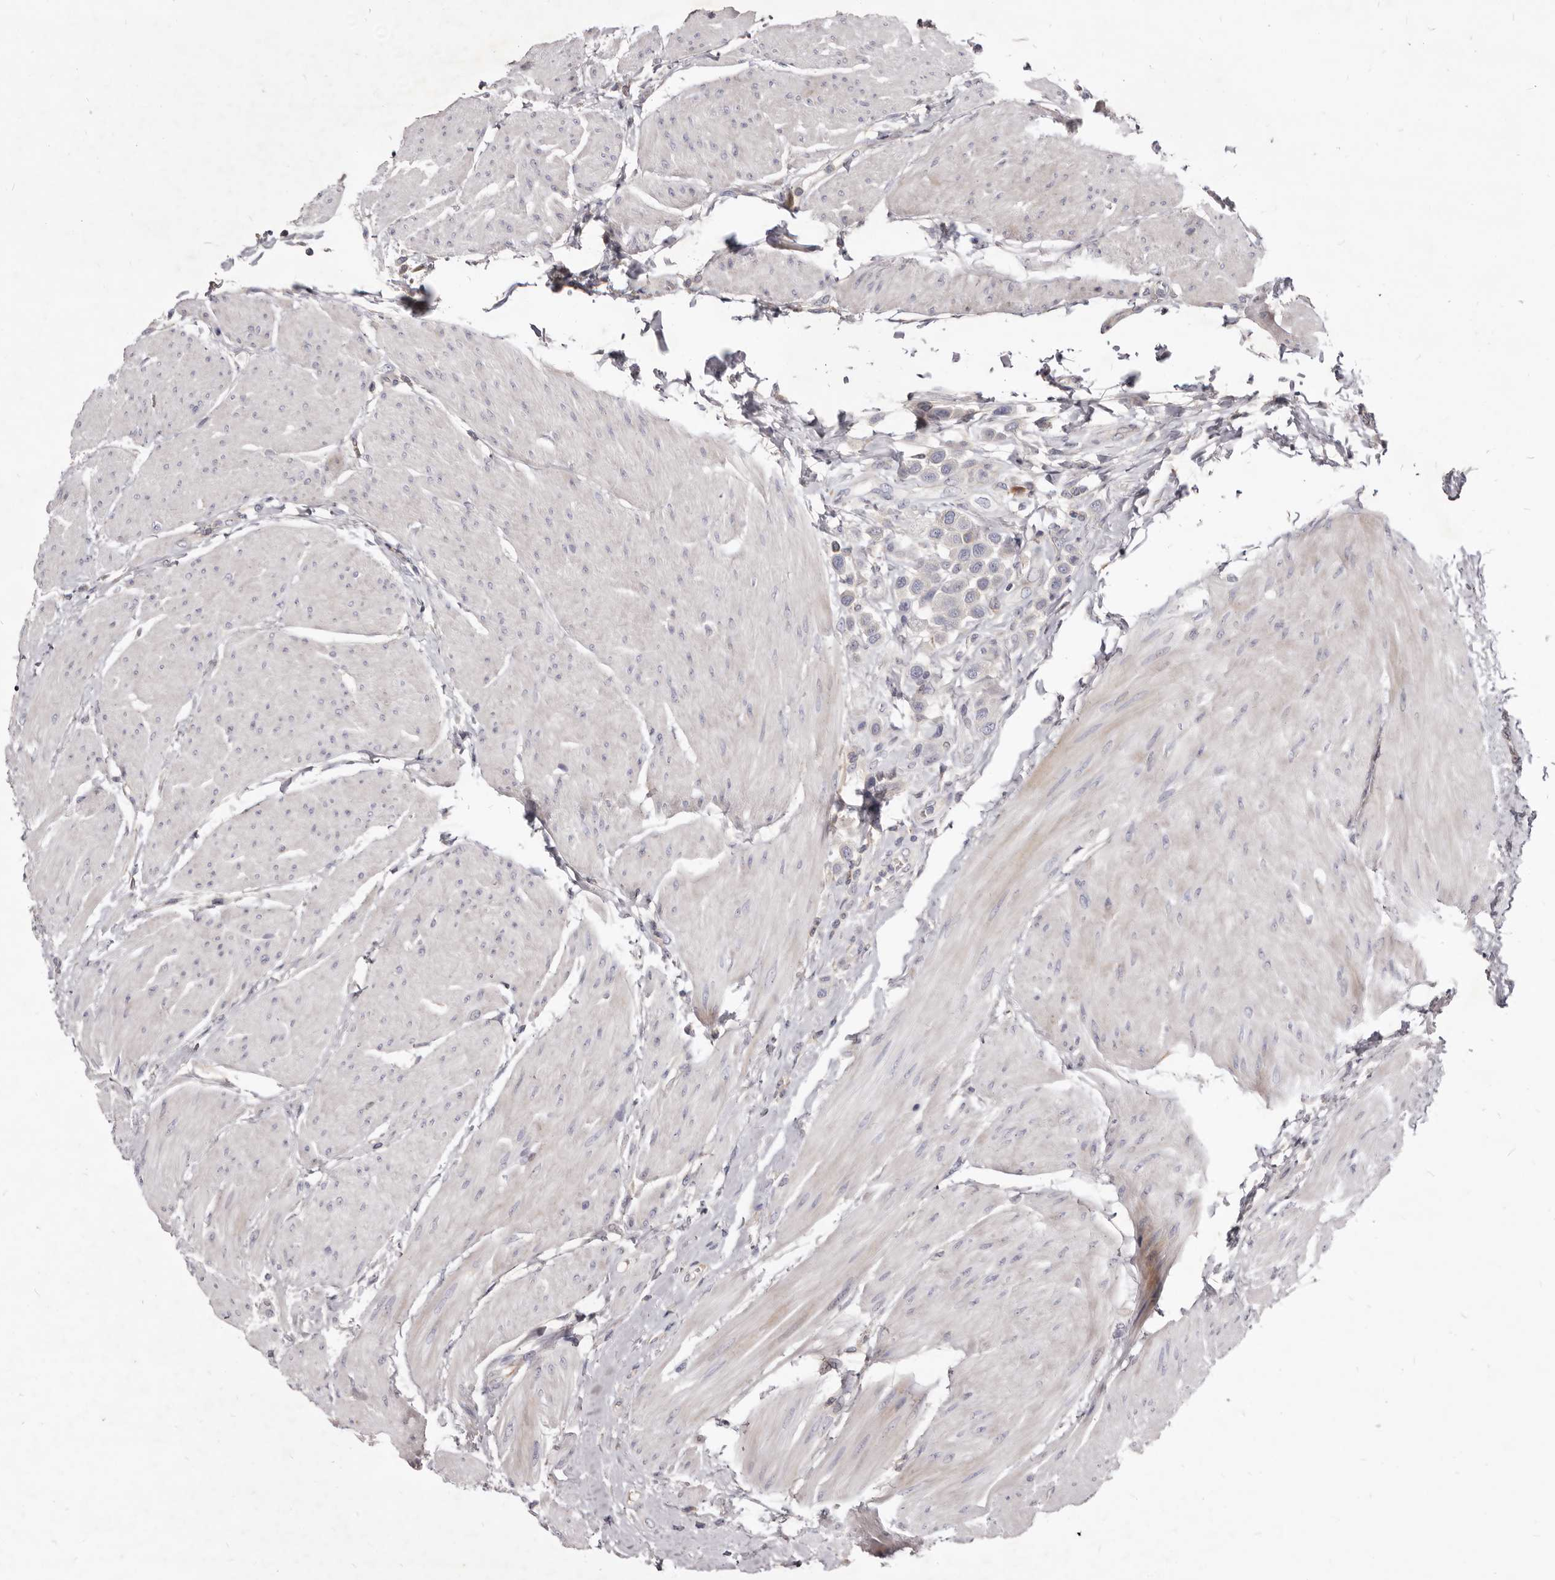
{"staining": {"intensity": "negative", "quantity": "none", "location": "none"}, "tissue": "urothelial cancer", "cell_type": "Tumor cells", "image_type": "cancer", "snomed": [{"axis": "morphology", "description": "Urothelial carcinoma, High grade"}, {"axis": "topography", "description": "Urinary bladder"}], "caption": "Urothelial cancer stained for a protein using immunohistochemistry shows no positivity tumor cells.", "gene": "FAS", "patient": {"sex": "male", "age": 50}}